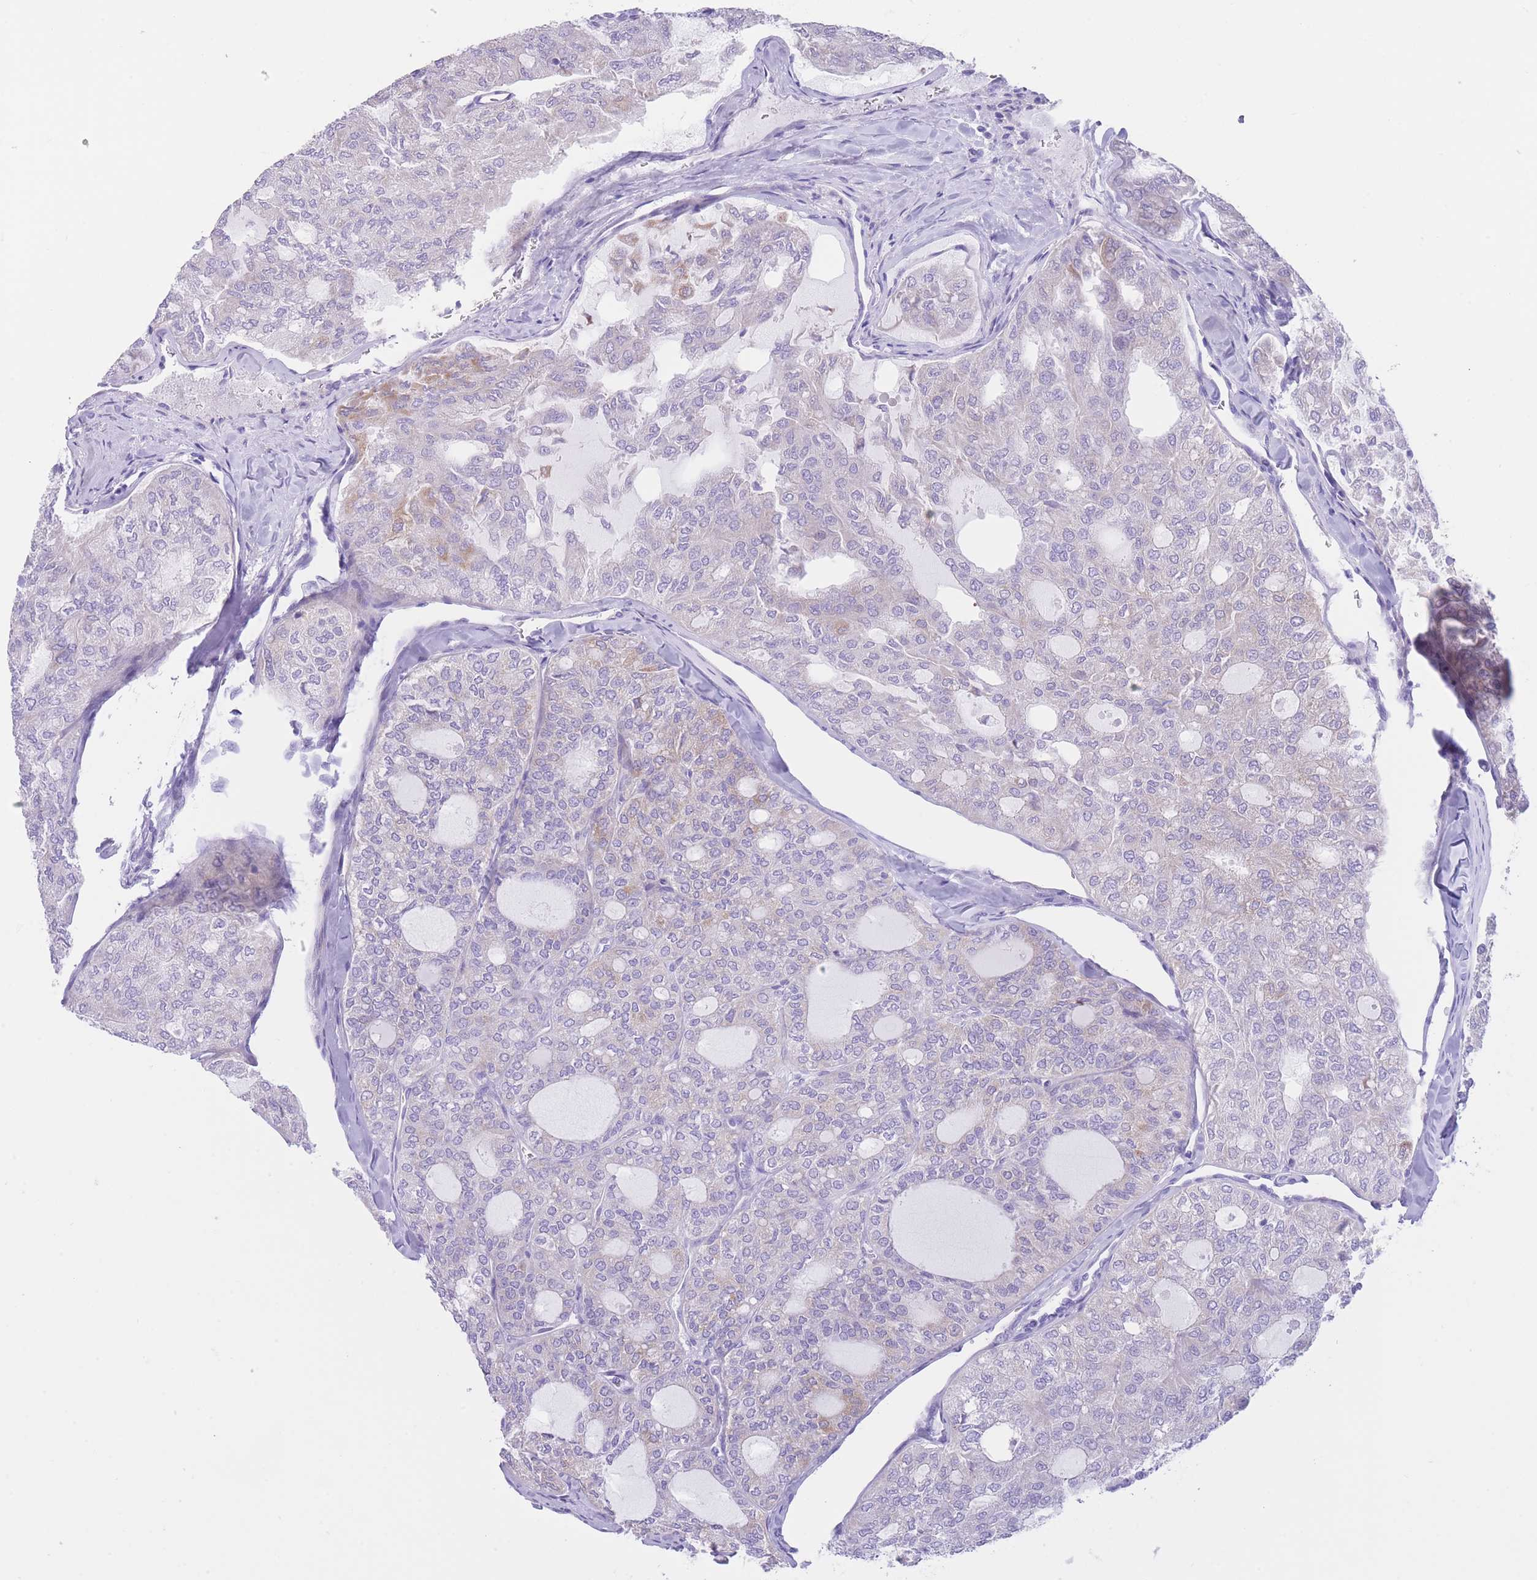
{"staining": {"intensity": "negative", "quantity": "none", "location": "none"}, "tissue": "thyroid cancer", "cell_type": "Tumor cells", "image_type": "cancer", "snomed": [{"axis": "morphology", "description": "Follicular adenoma carcinoma, NOS"}, {"axis": "topography", "description": "Thyroid gland"}], "caption": "DAB immunohistochemical staining of human thyroid cancer demonstrates no significant staining in tumor cells. (Brightfield microscopy of DAB (3,3'-diaminobenzidine) immunohistochemistry at high magnification).", "gene": "QTRT1", "patient": {"sex": "male", "age": 75}}